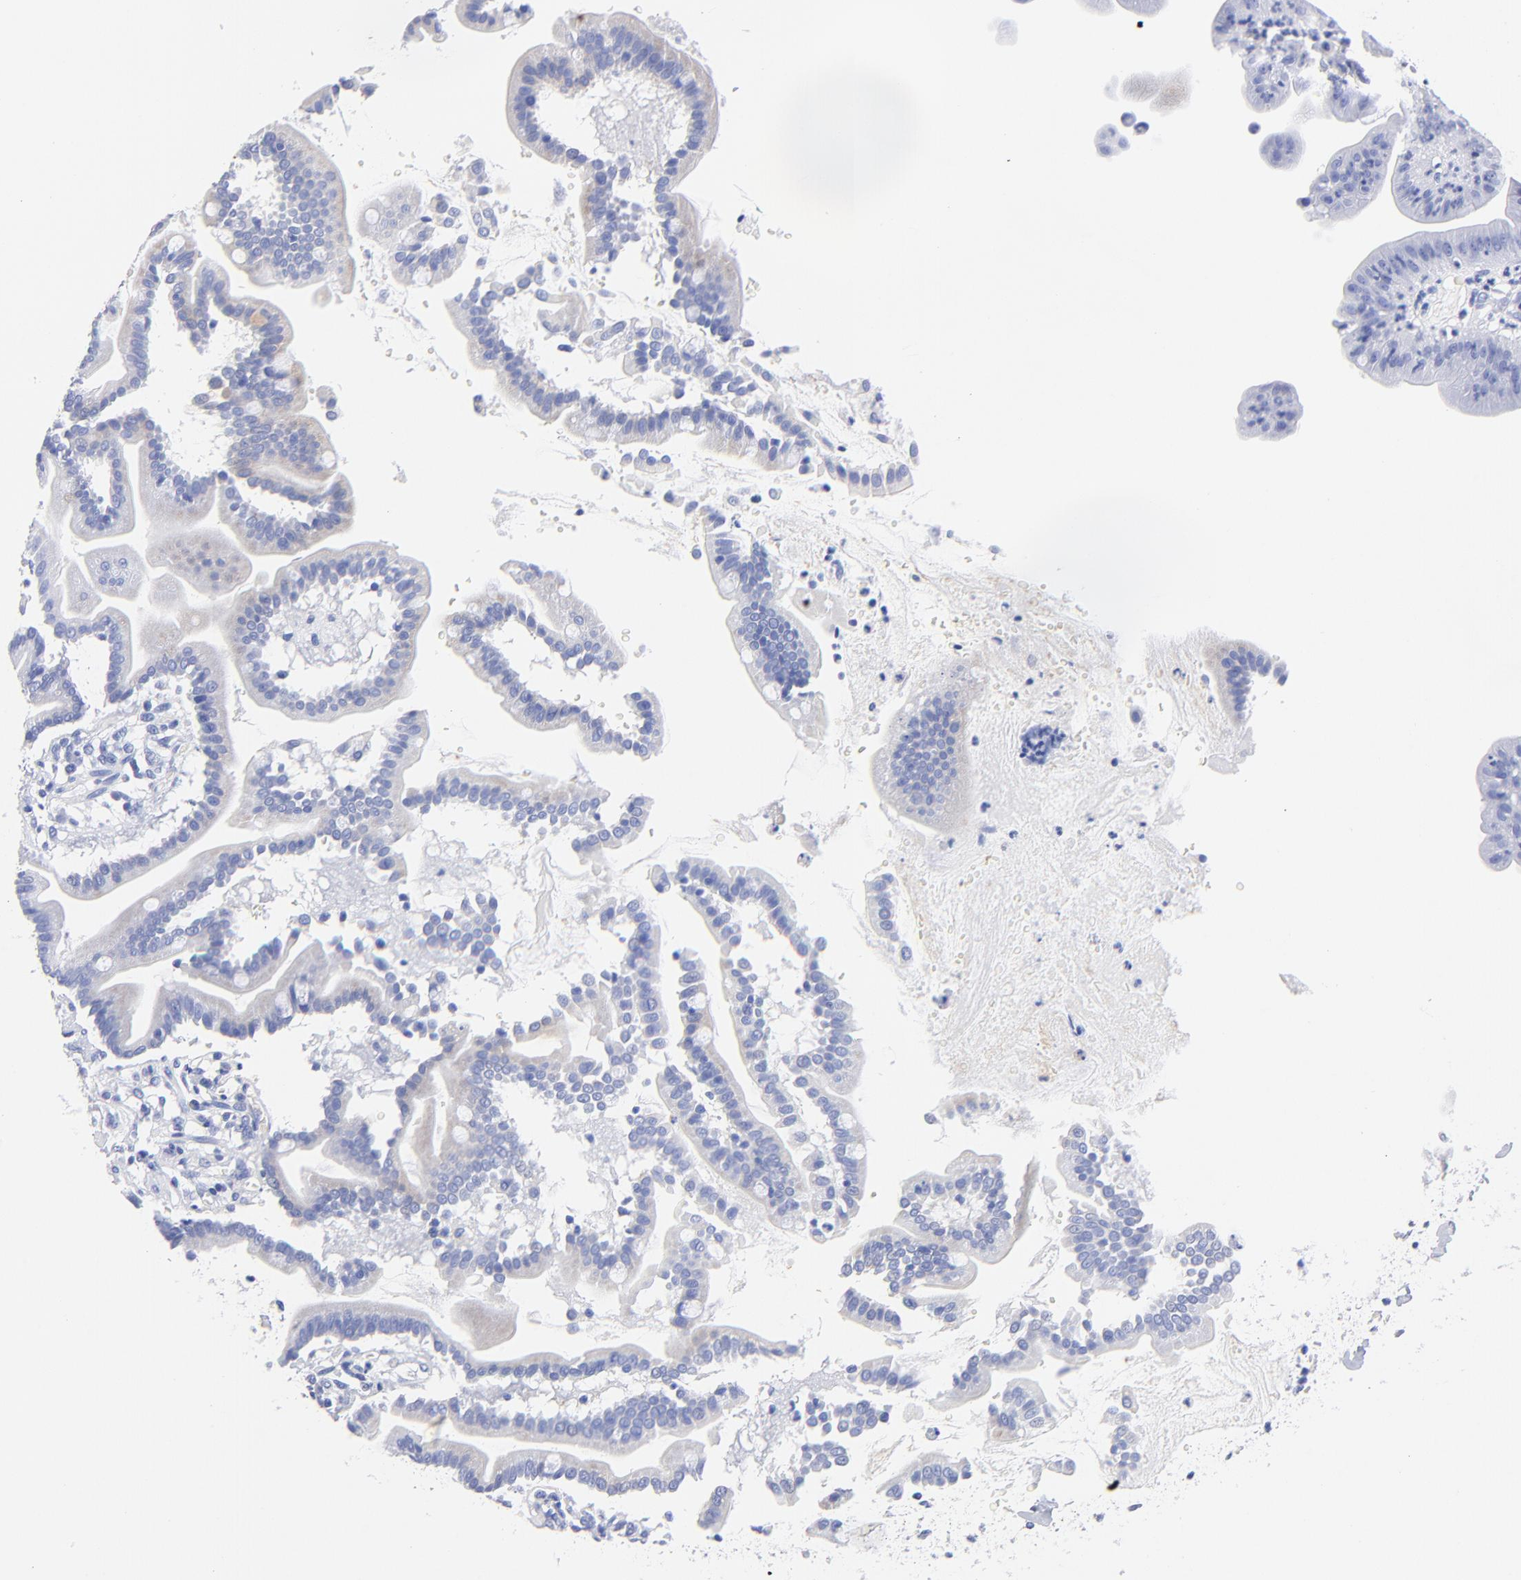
{"staining": {"intensity": "negative", "quantity": "none", "location": "none"}, "tissue": "duodenum", "cell_type": "Glandular cells", "image_type": "normal", "snomed": [{"axis": "morphology", "description": "Normal tissue, NOS"}, {"axis": "topography", "description": "Duodenum"}], "caption": "High magnification brightfield microscopy of unremarkable duodenum stained with DAB (brown) and counterstained with hematoxylin (blue): glandular cells show no significant expression.", "gene": "HORMAD2", "patient": {"sex": "male", "age": 50}}